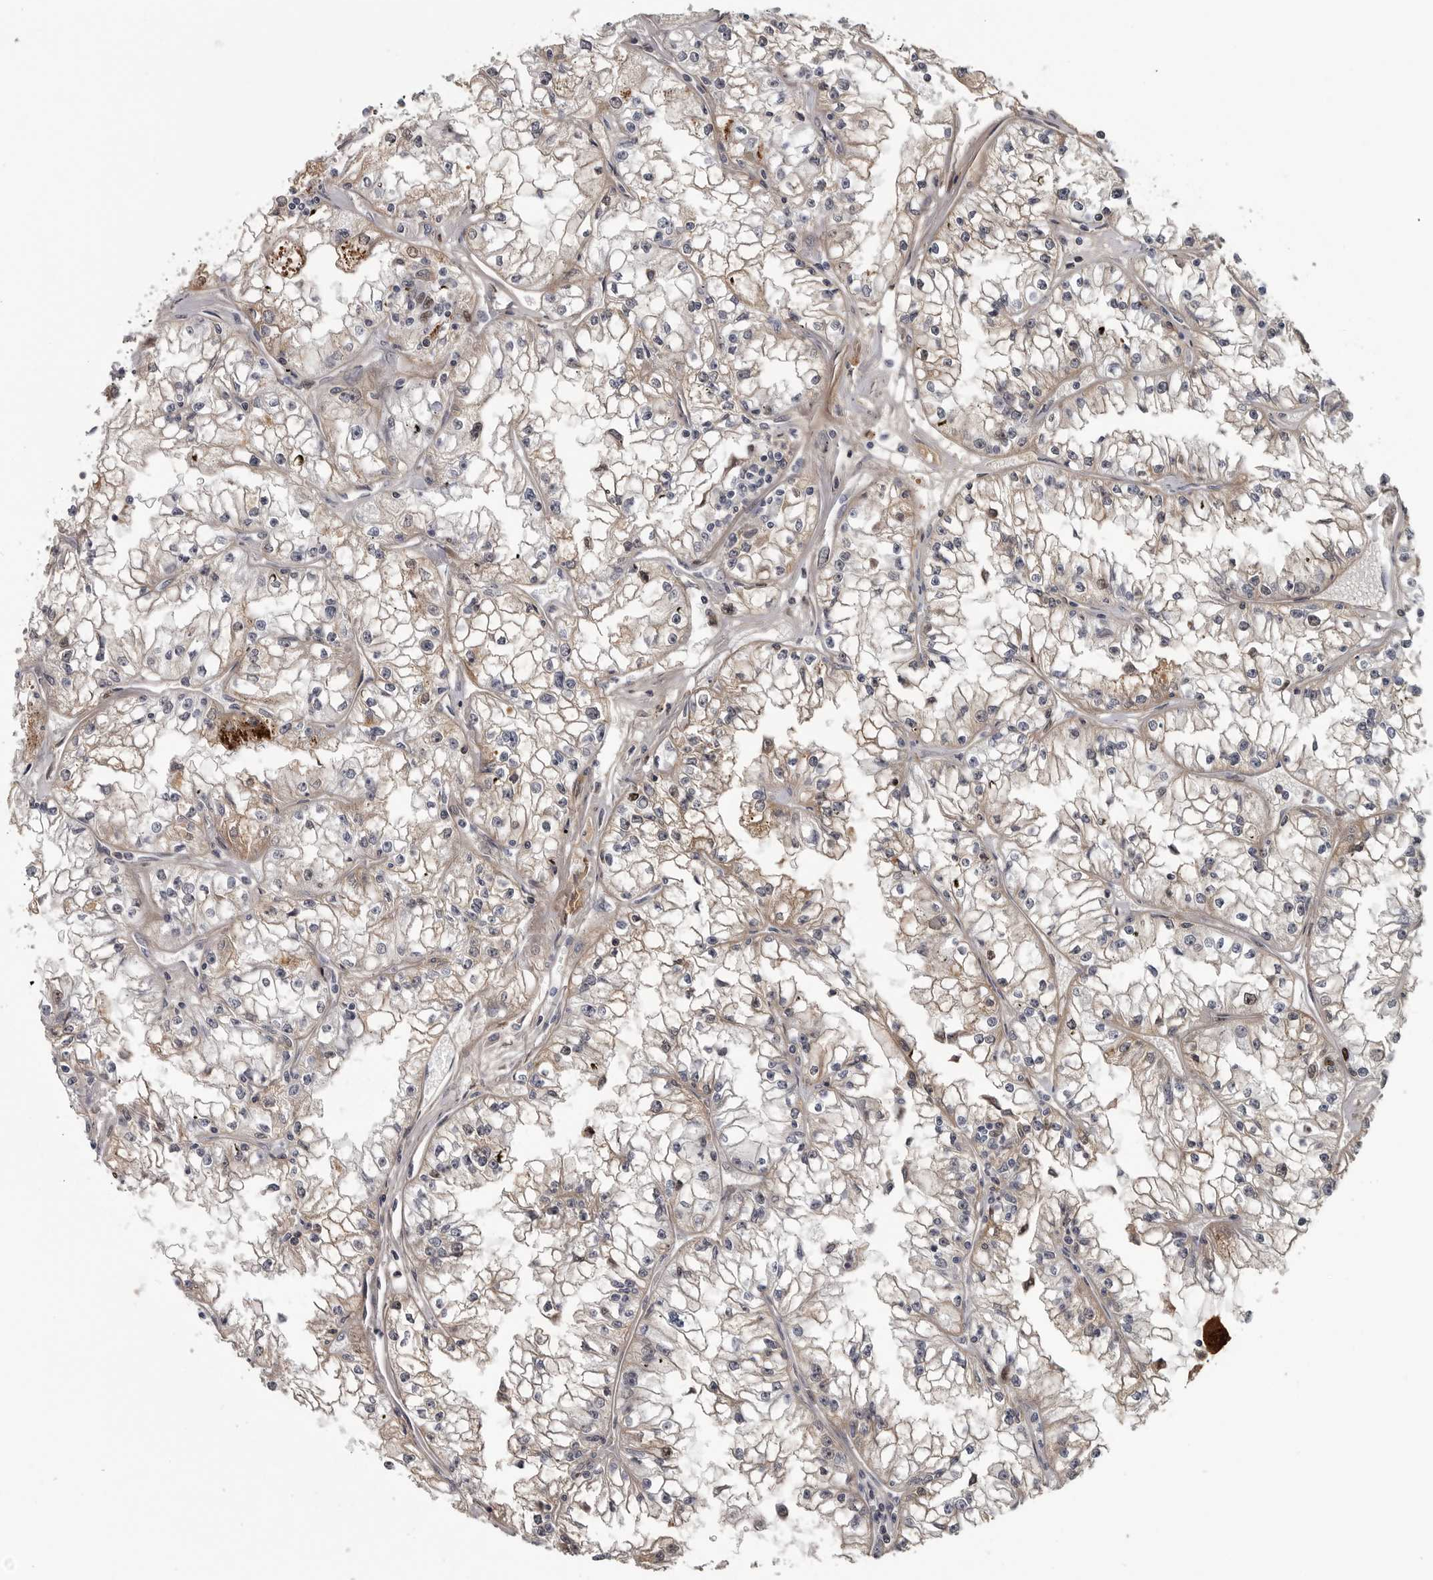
{"staining": {"intensity": "negative", "quantity": "none", "location": "none"}, "tissue": "renal cancer", "cell_type": "Tumor cells", "image_type": "cancer", "snomed": [{"axis": "morphology", "description": "Adenocarcinoma, NOS"}, {"axis": "topography", "description": "Kidney"}], "caption": "This is an immunohistochemistry (IHC) micrograph of human renal adenocarcinoma. There is no expression in tumor cells.", "gene": "ZNF277", "patient": {"sex": "male", "age": 56}}